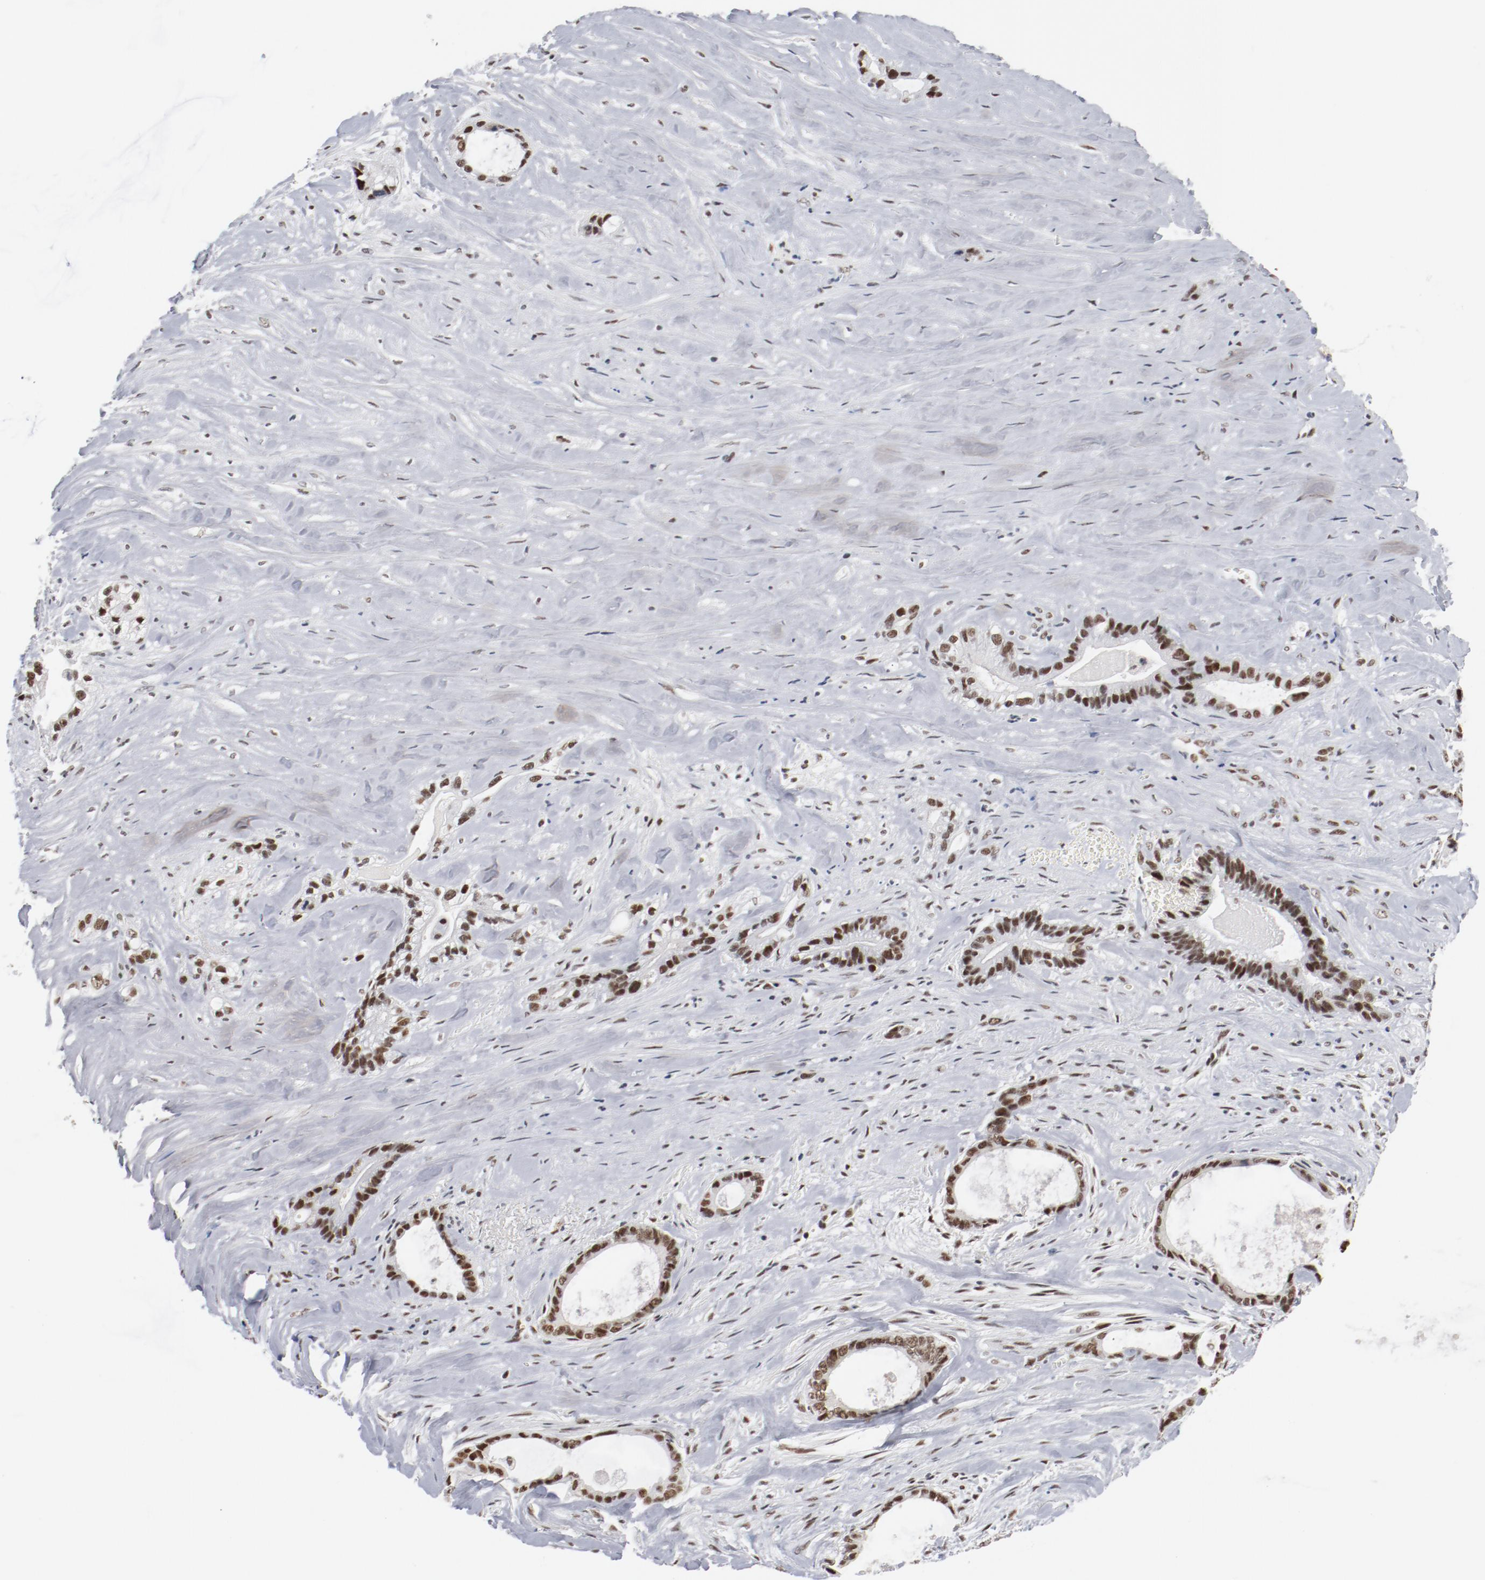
{"staining": {"intensity": "strong", "quantity": ">75%", "location": "nuclear"}, "tissue": "liver cancer", "cell_type": "Tumor cells", "image_type": "cancer", "snomed": [{"axis": "morphology", "description": "Cholangiocarcinoma"}, {"axis": "topography", "description": "Liver"}], "caption": "Immunohistochemistry (IHC) micrograph of neoplastic tissue: human liver cancer stained using immunohistochemistry shows high levels of strong protein expression localized specifically in the nuclear of tumor cells, appearing as a nuclear brown color.", "gene": "BUB3", "patient": {"sex": "female", "age": 55}}